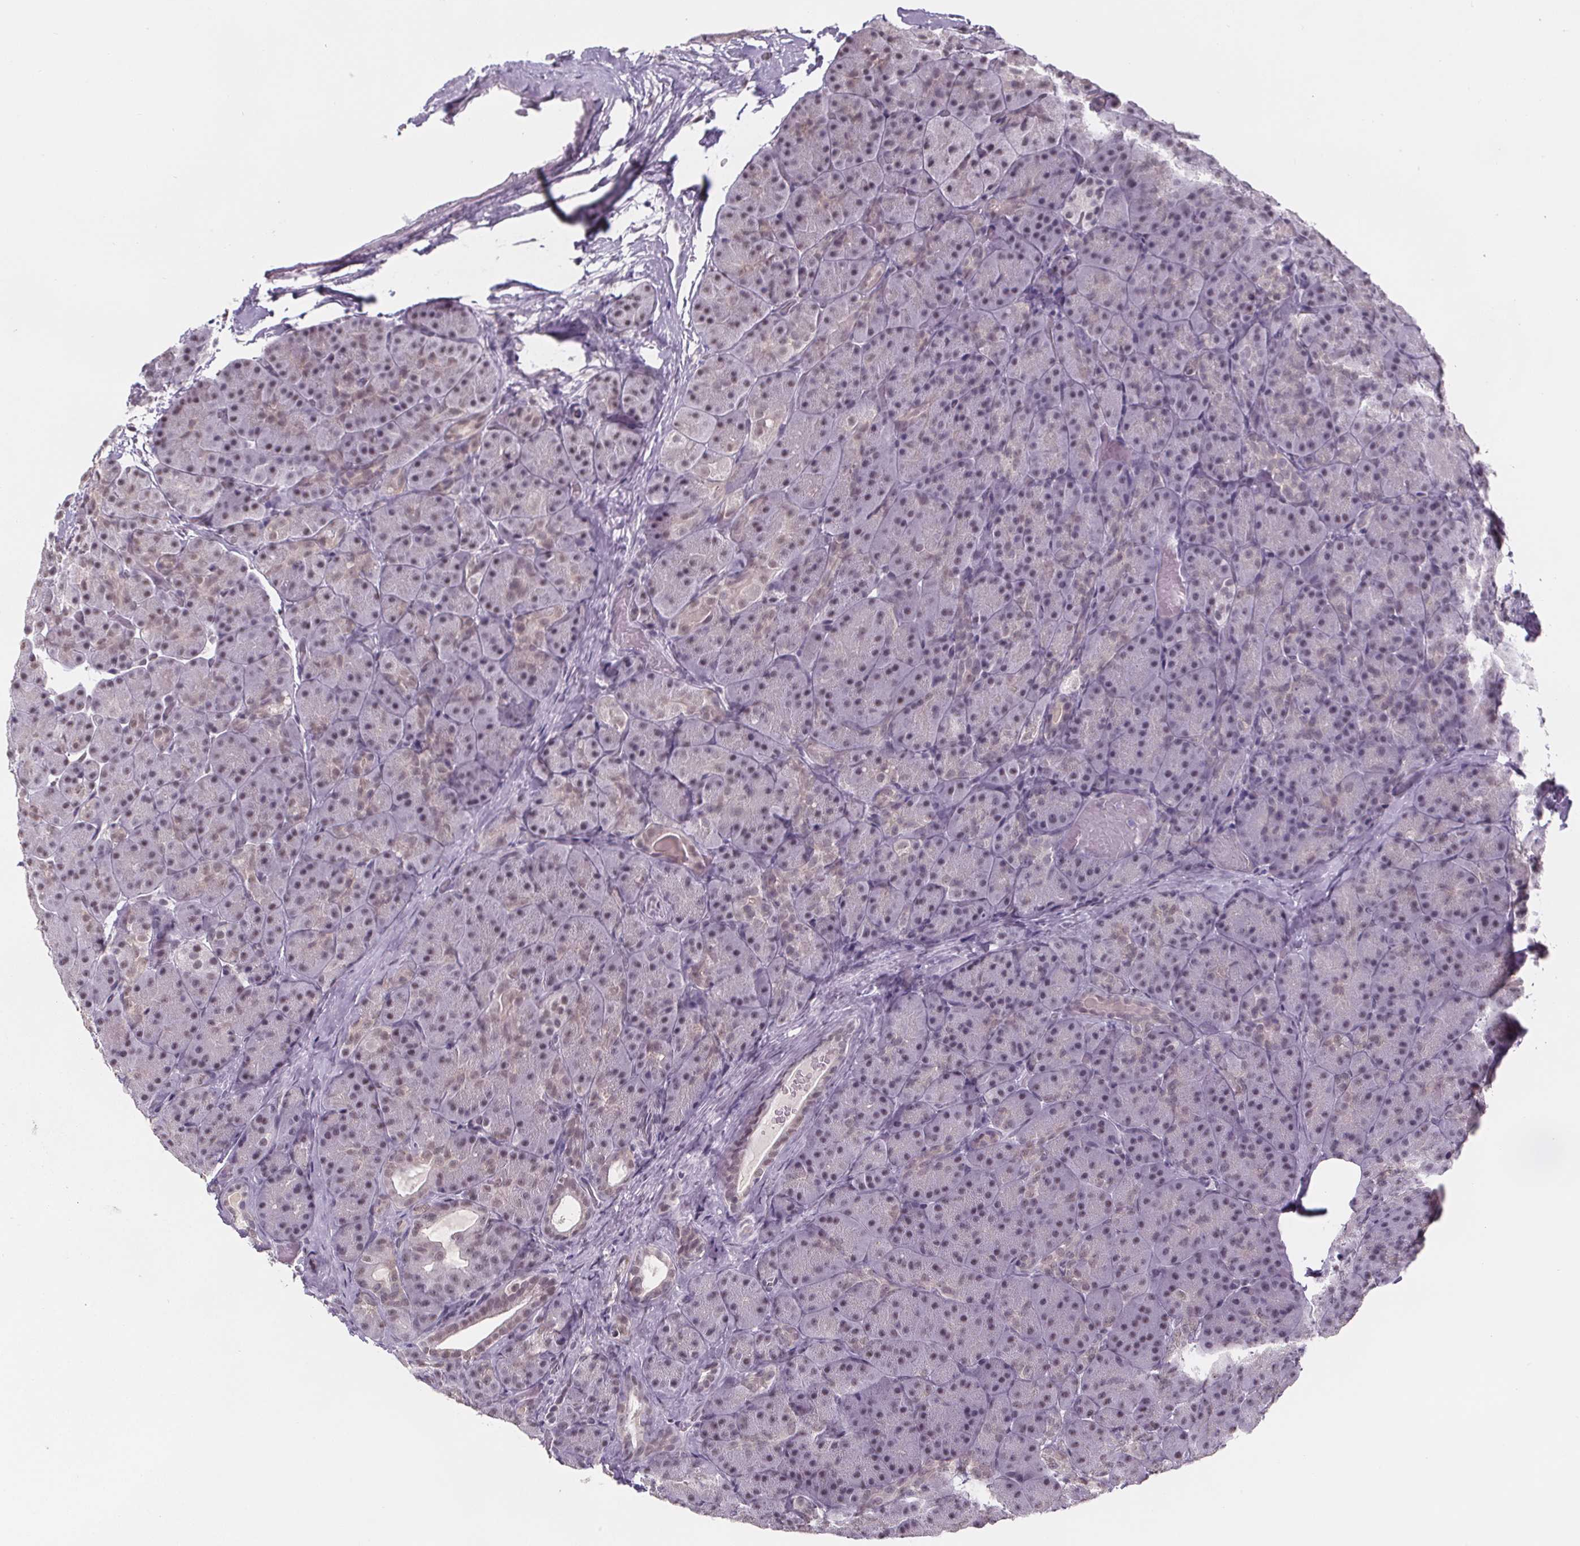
{"staining": {"intensity": "weak", "quantity": "25%-75%", "location": "nuclear"}, "tissue": "pancreas", "cell_type": "Exocrine glandular cells", "image_type": "normal", "snomed": [{"axis": "morphology", "description": "Normal tissue, NOS"}, {"axis": "topography", "description": "Pancreas"}], "caption": "Protein staining of normal pancreas shows weak nuclear staining in approximately 25%-75% of exocrine glandular cells. (Brightfield microscopy of DAB IHC at high magnification).", "gene": "ZNF572", "patient": {"sex": "male", "age": 57}}